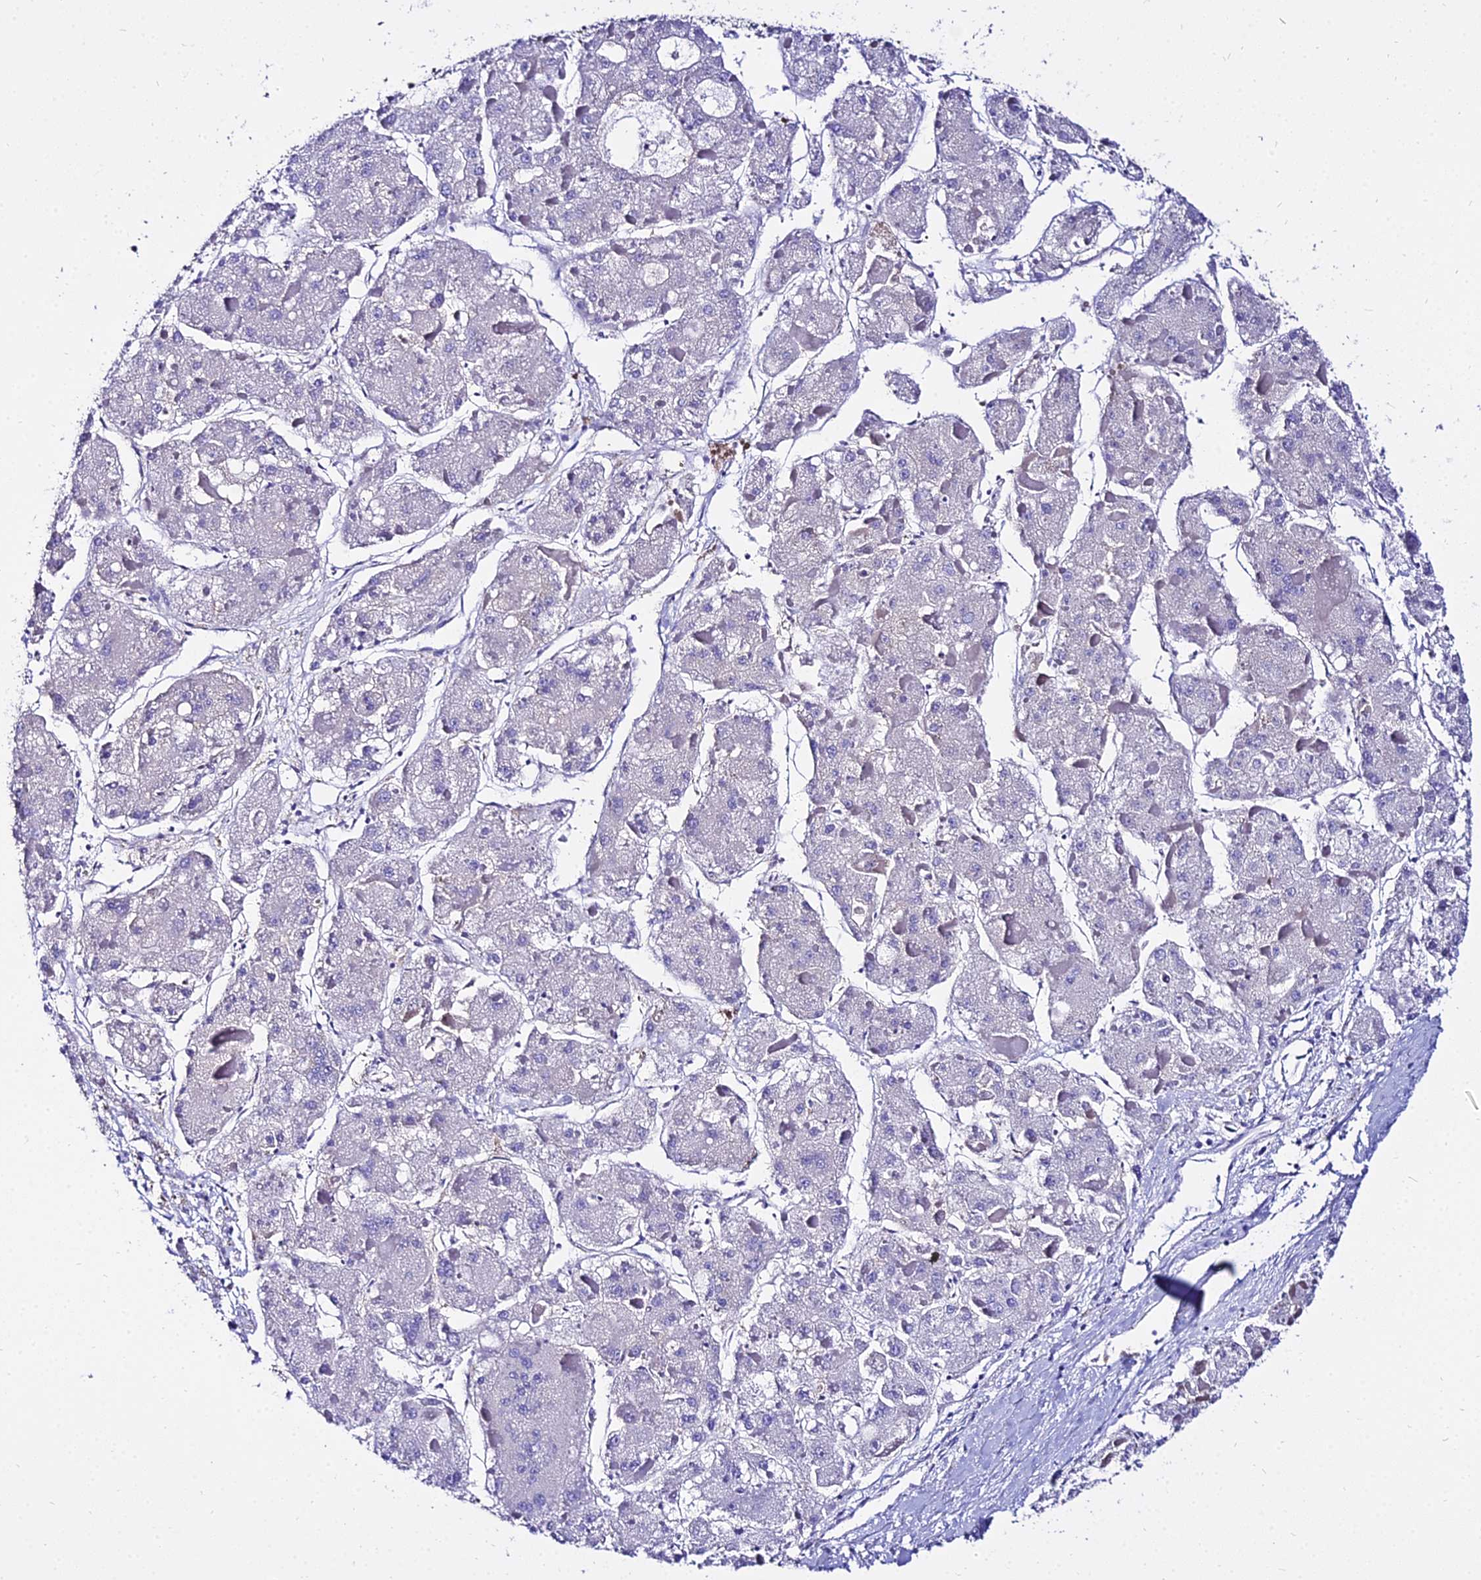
{"staining": {"intensity": "negative", "quantity": "none", "location": "none"}, "tissue": "liver cancer", "cell_type": "Tumor cells", "image_type": "cancer", "snomed": [{"axis": "morphology", "description": "Carcinoma, Hepatocellular, NOS"}, {"axis": "topography", "description": "Liver"}], "caption": "Photomicrograph shows no significant protein expression in tumor cells of hepatocellular carcinoma (liver).", "gene": "TUBA3D", "patient": {"sex": "female", "age": 73}}